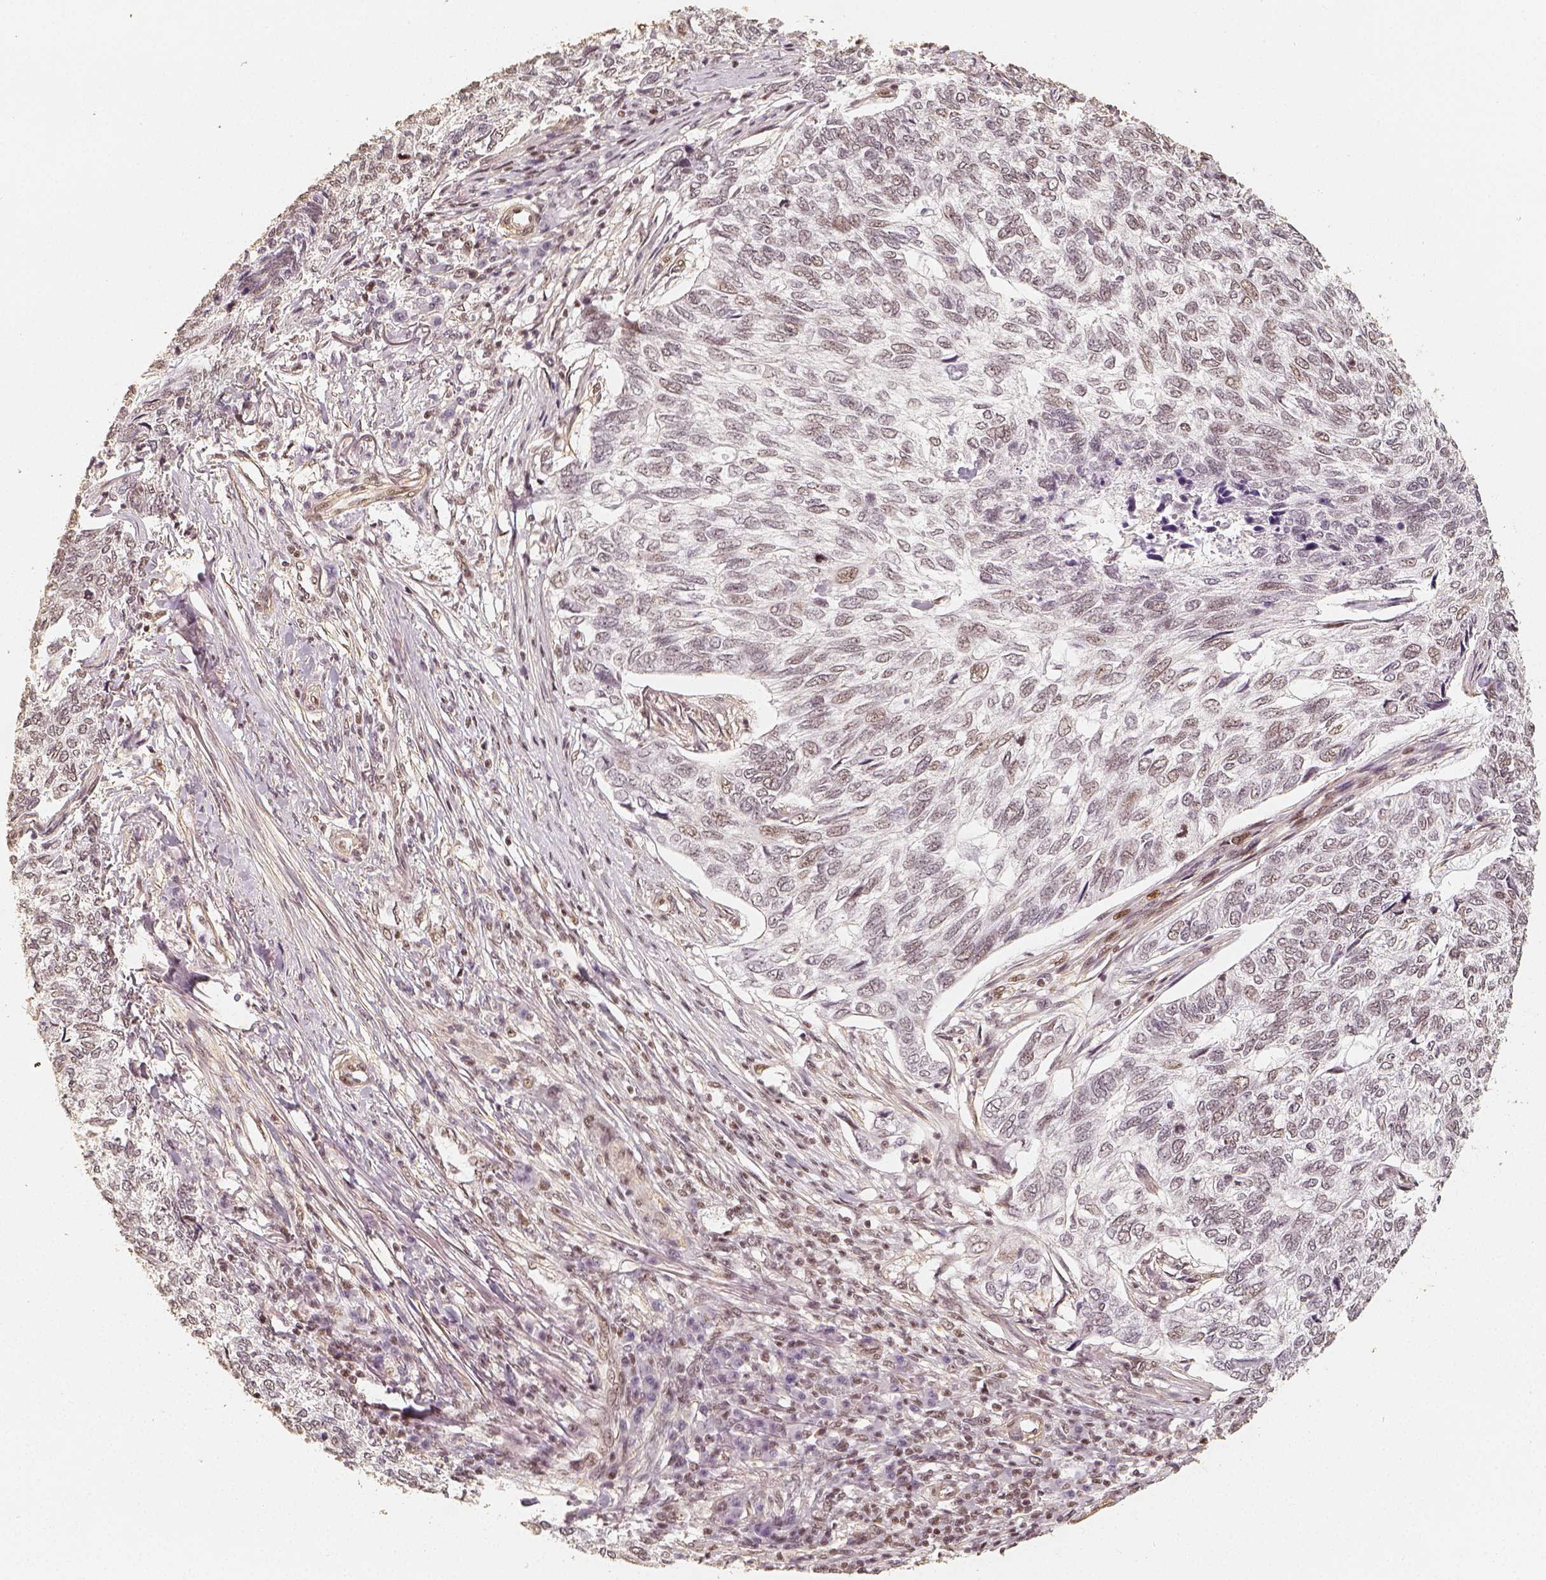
{"staining": {"intensity": "weak", "quantity": "25%-75%", "location": "nuclear"}, "tissue": "skin cancer", "cell_type": "Tumor cells", "image_type": "cancer", "snomed": [{"axis": "morphology", "description": "Basal cell carcinoma"}, {"axis": "topography", "description": "Skin"}], "caption": "Skin basal cell carcinoma tissue displays weak nuclear expression in about 25%-75% of tumor cells (DAB IHC with brightfield microscopy, high magnification).", "gene": "HDAC1", "patient": {"sex": "female", "age": 65}}